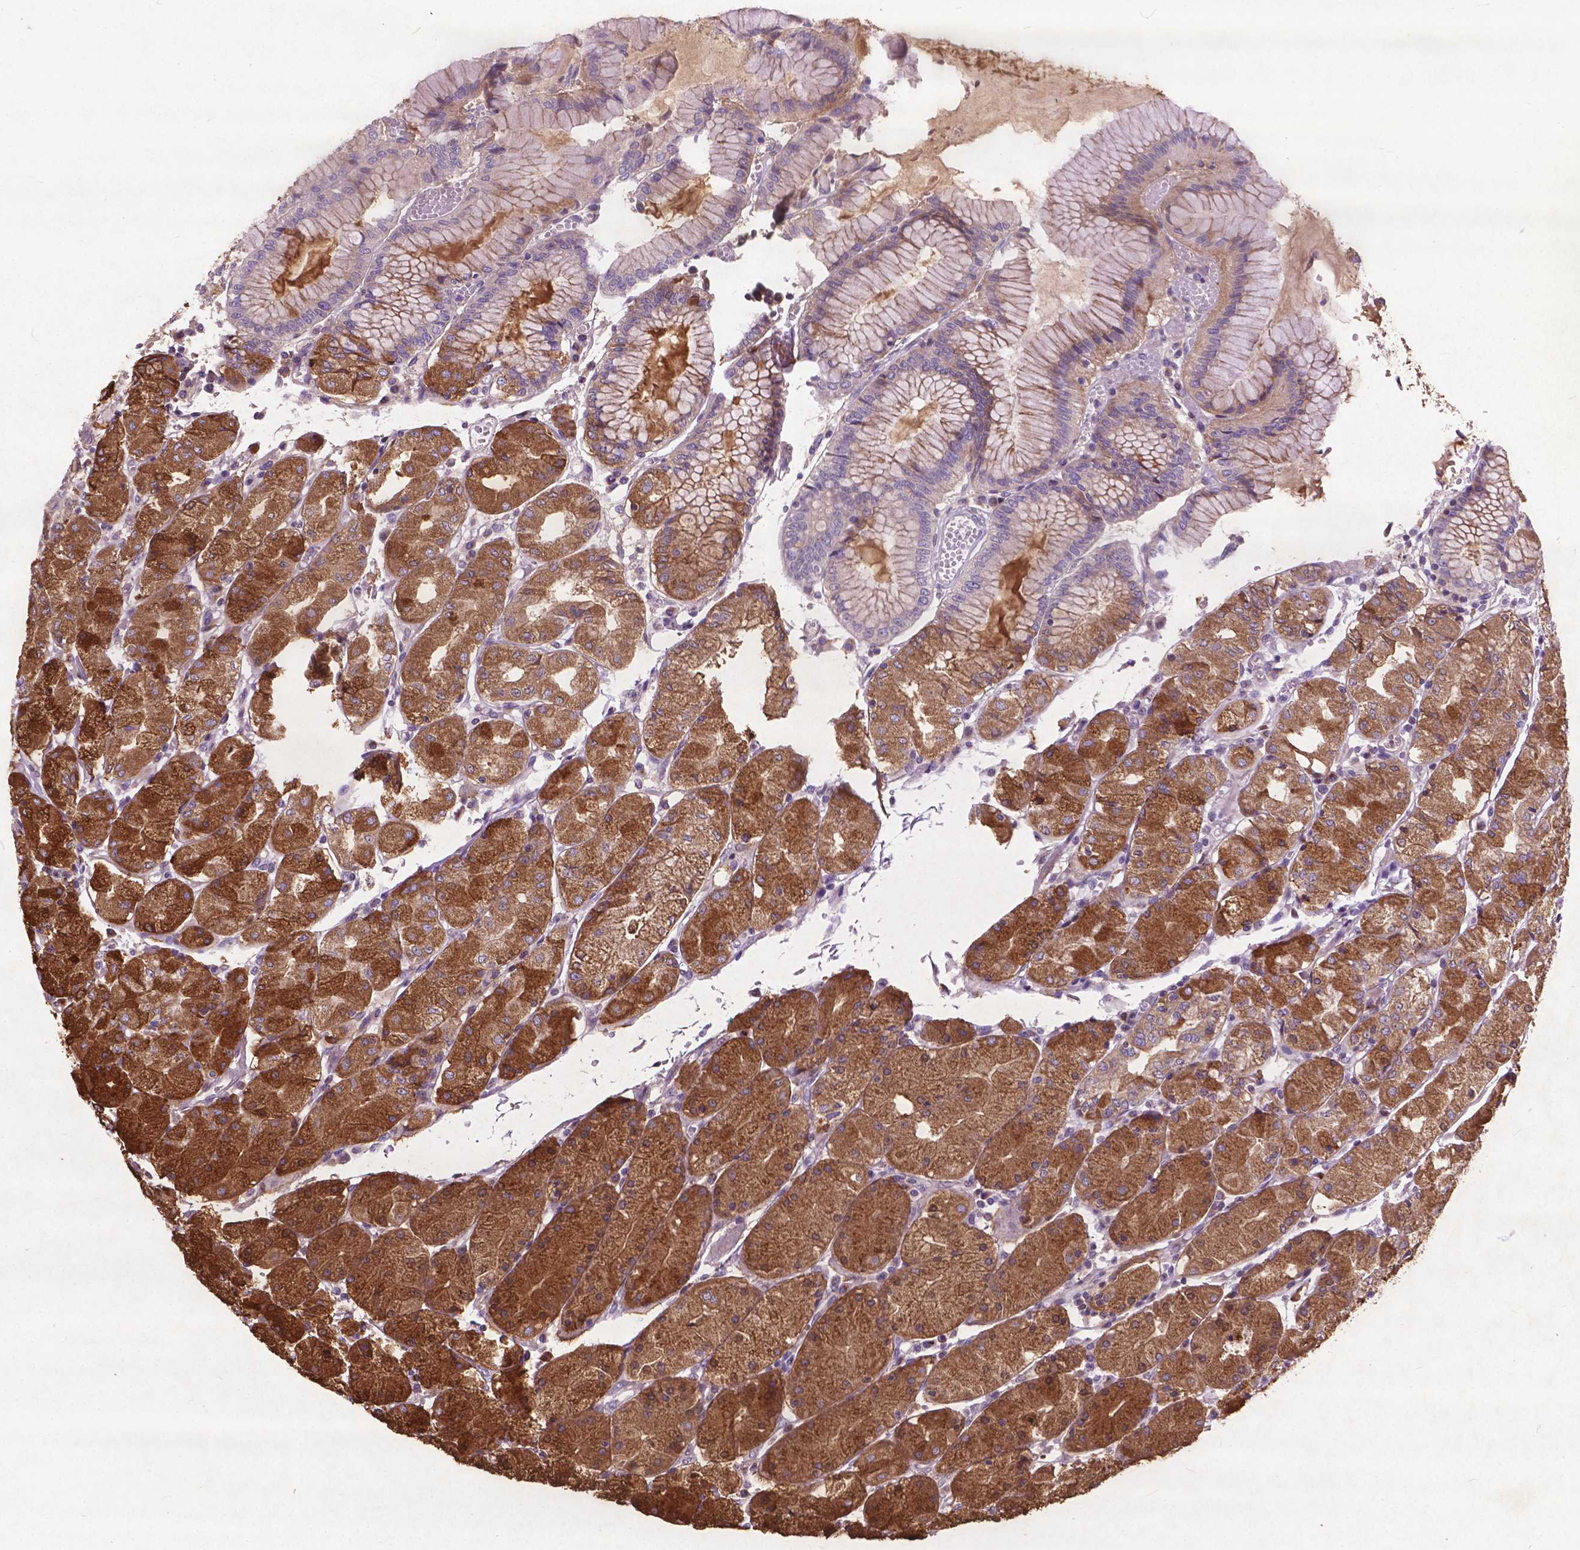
{"staining": {"intensity": "moderate", "quantity": "25%-75%", "location": "cytoplasmic/membranous"}, "tissue": "stomach", "cell_type": "Glandular cells", "image_type": "normal", "snomed": [{"axis": "morphology", "description": "Normal tissue, NOS"}, {"axis": "topography", "description": "Stomach, upper"}], "caption": "Brown immunohistochemical staining in benign stomach exhibits moderate cytoplasmic/membranous staining in approximately 25%-75% of glandular cells.", "gene": "ATG4D", "patient": {"sex": "male", "age": 69}}